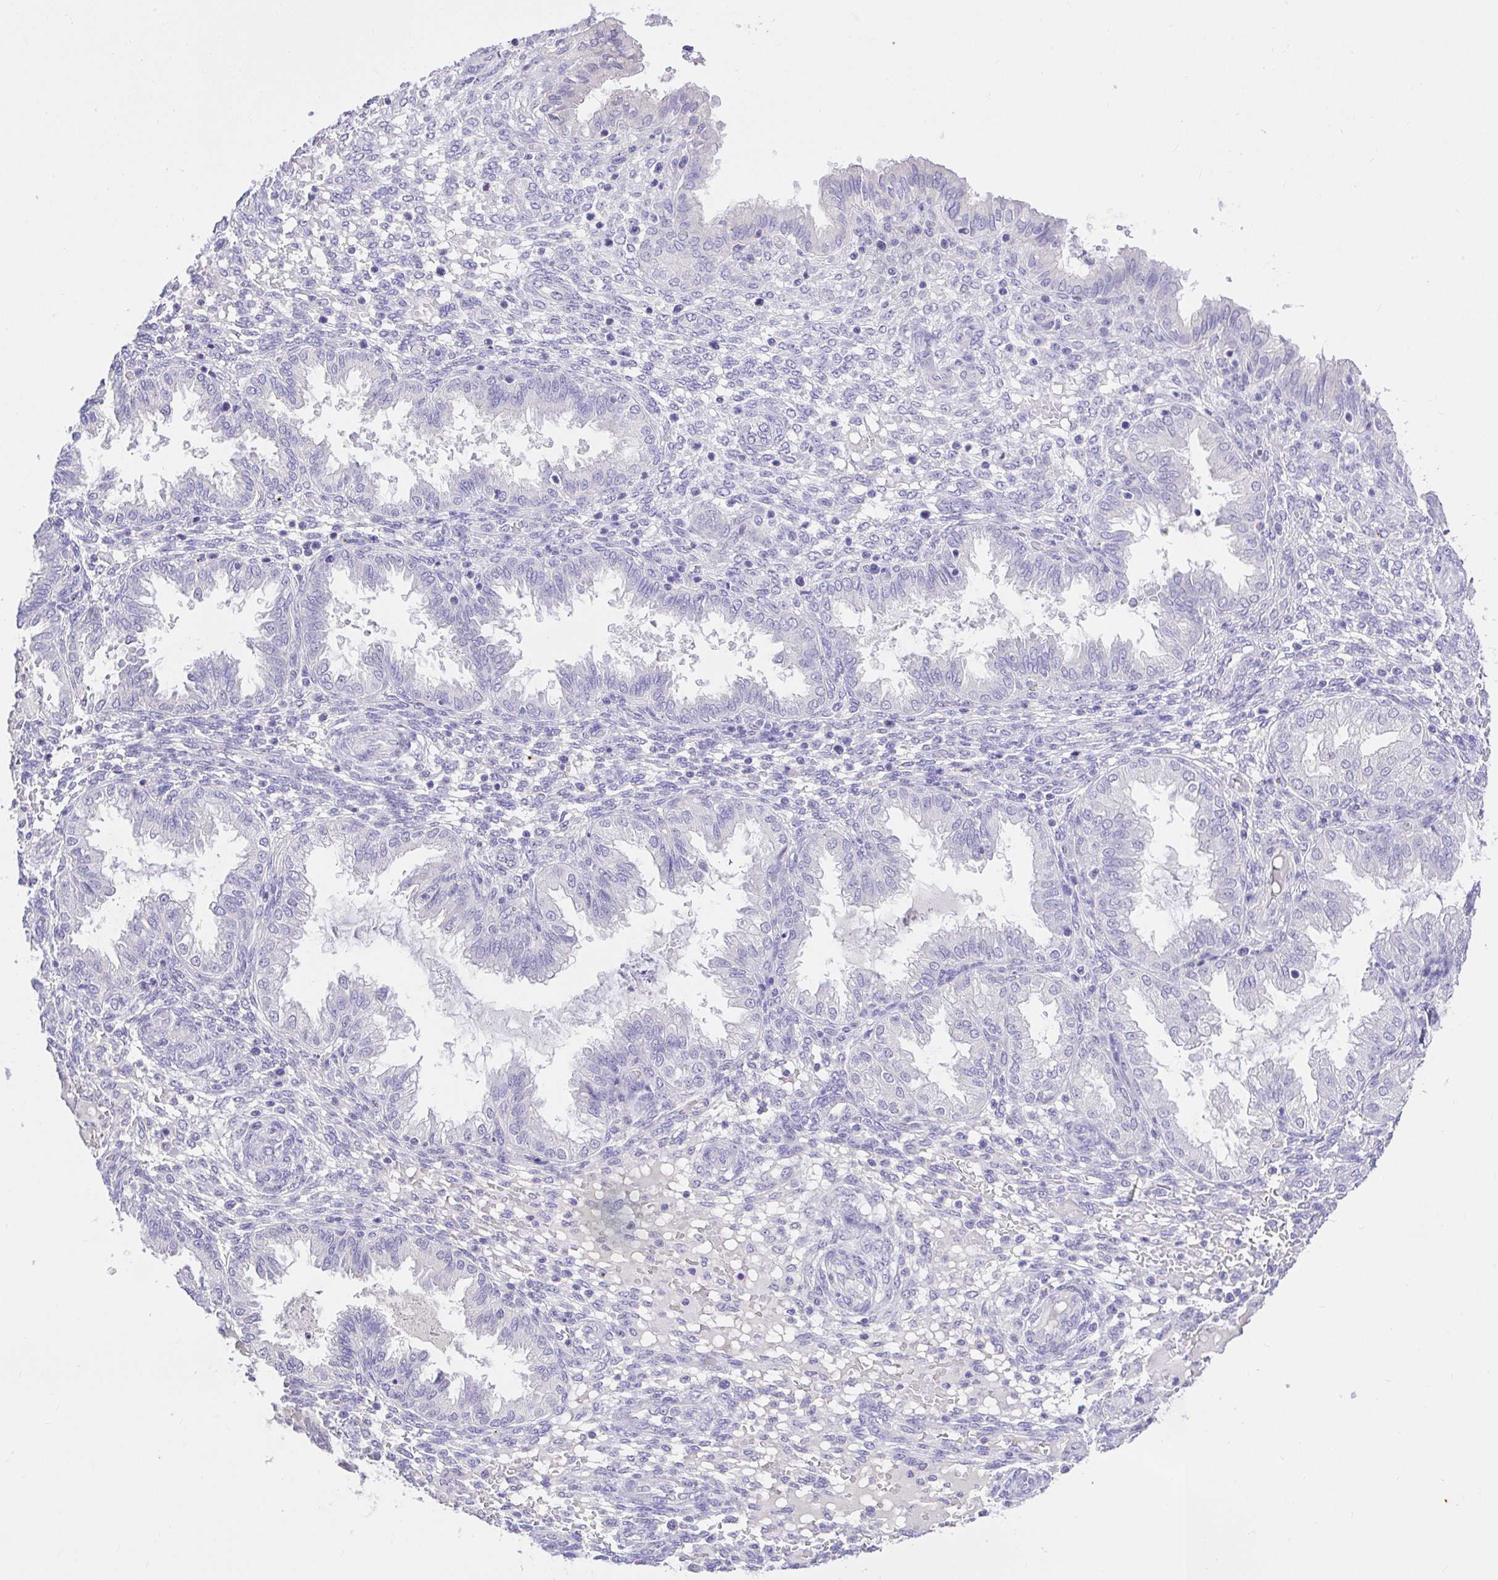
{"staining": {"intensity": "negative", "quantity": "none", "location": "none"}, "tissue": "endometrium", "cell_type": "Cells in endometrial stroma", "image_type": "normal", "snomed": [{"axis": "morphology", "description": "Normal tissue, NOS"}, {"axis": "topography", "description": "Endometrium"}], "caption": "Cells in endometrial stroma show no significant protein staining in unremarkable endometrium. (DAB (3,3'-diaminobenzidine) IHC visualized using brightfield microscopy, high magnification).", "gene": "CDO1", "patient": {"sex": "female", "age": 33}}